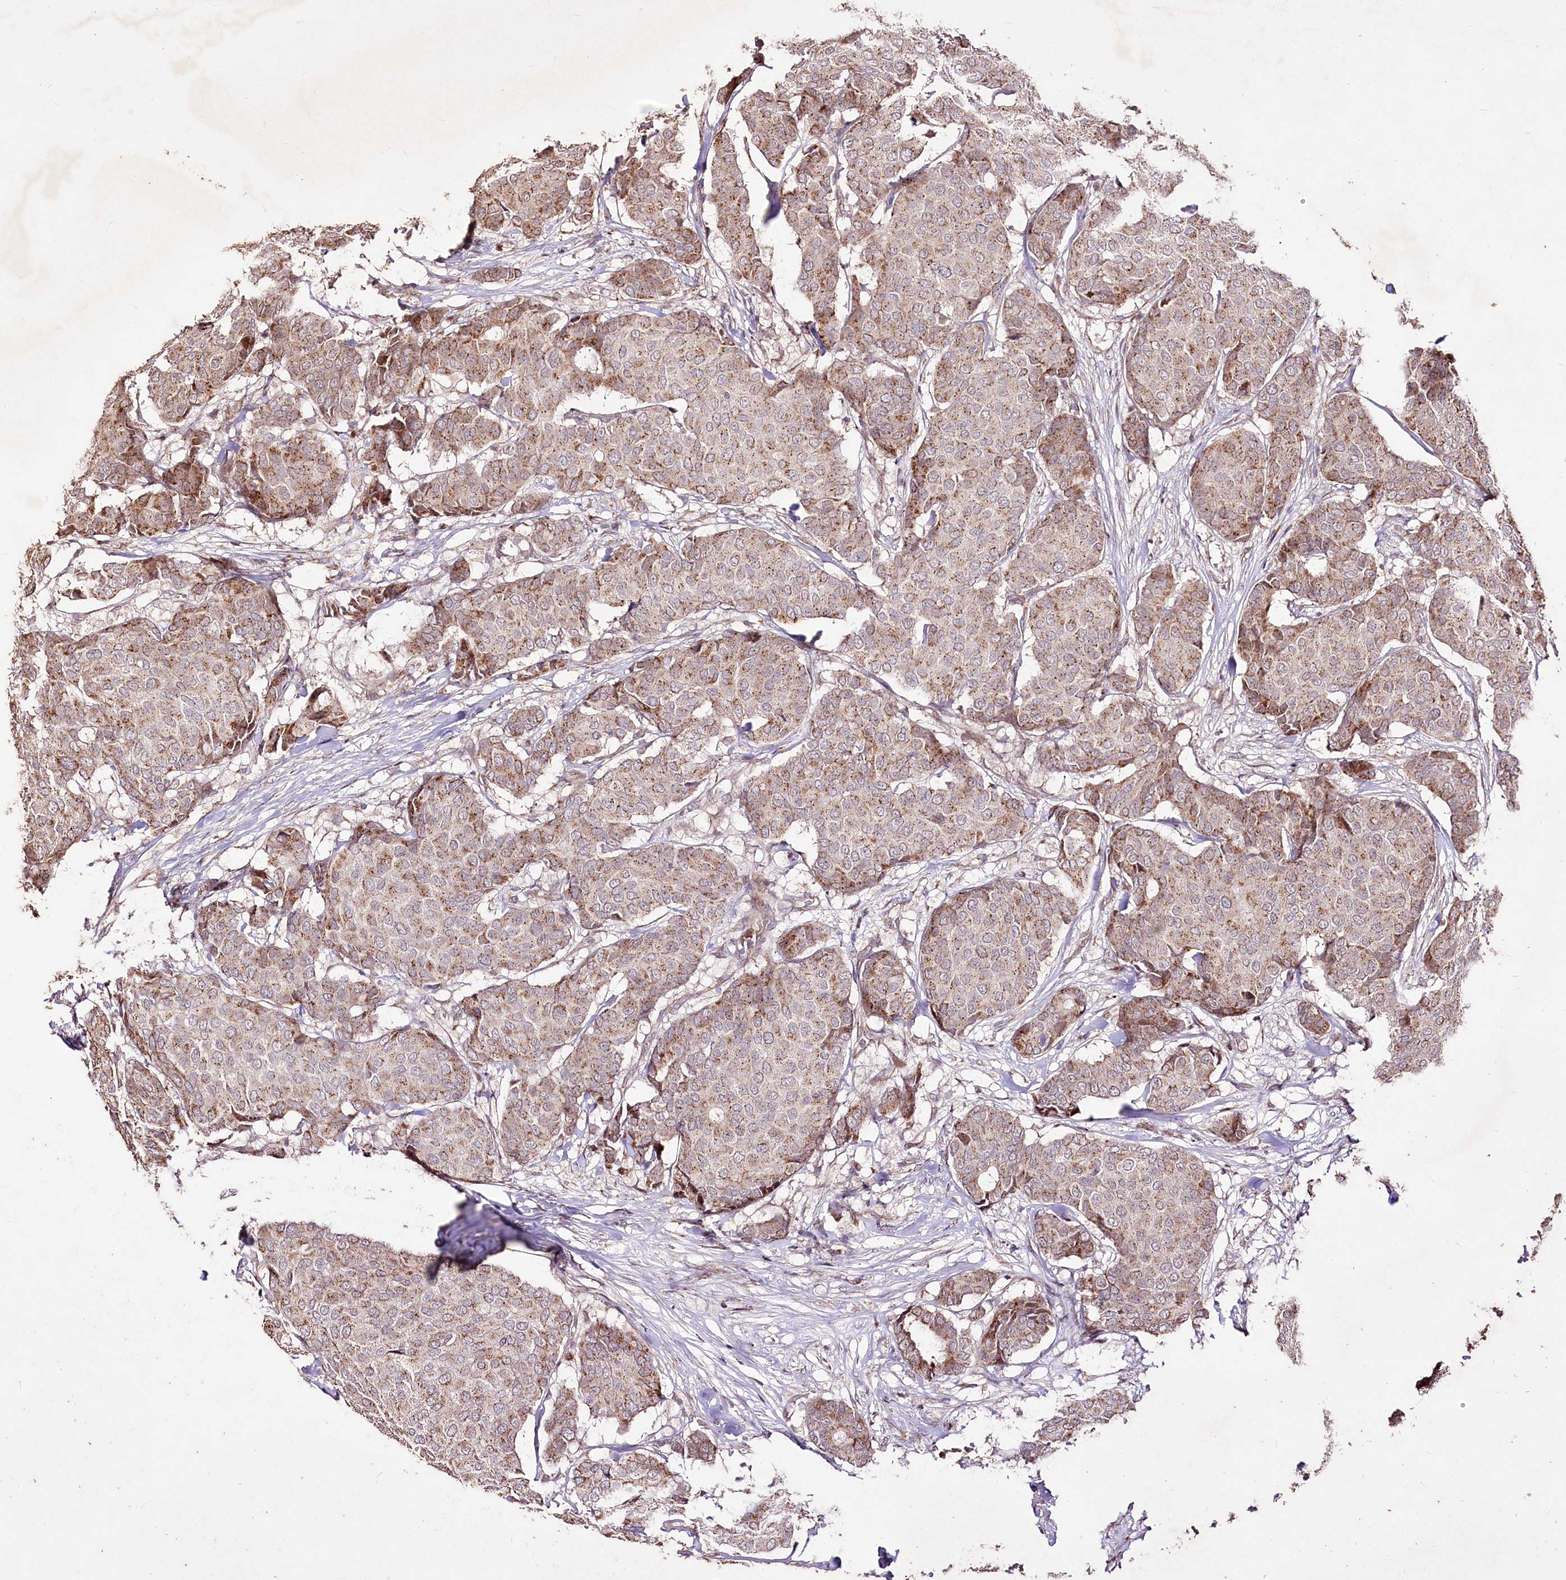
{"staining": {"intensity": "weak", "quantity": ">75%", "location": "cytoplasmic/membranous"}, "tissue": "breast cancer", "cell_type": "Tumor cells", "image_type": "cancer", "snomed": [{"axis": "morphology", "description": "Duct carcinoma"}, {"axis": "topography", "description": "Breast"}], "caption": "DAB (3,3'-diaminobenzidine) immunohistochemical staining of human breast intraductal carcinoma demonstrates weak cytoplasmic/membranous protein positivity in approximately >75% of tumor cells. (DAB IHC, brown staining for protein, blue staining for nuclei).", "gene": "CARD19", "patient": {"sex": "female", "age": 75}}